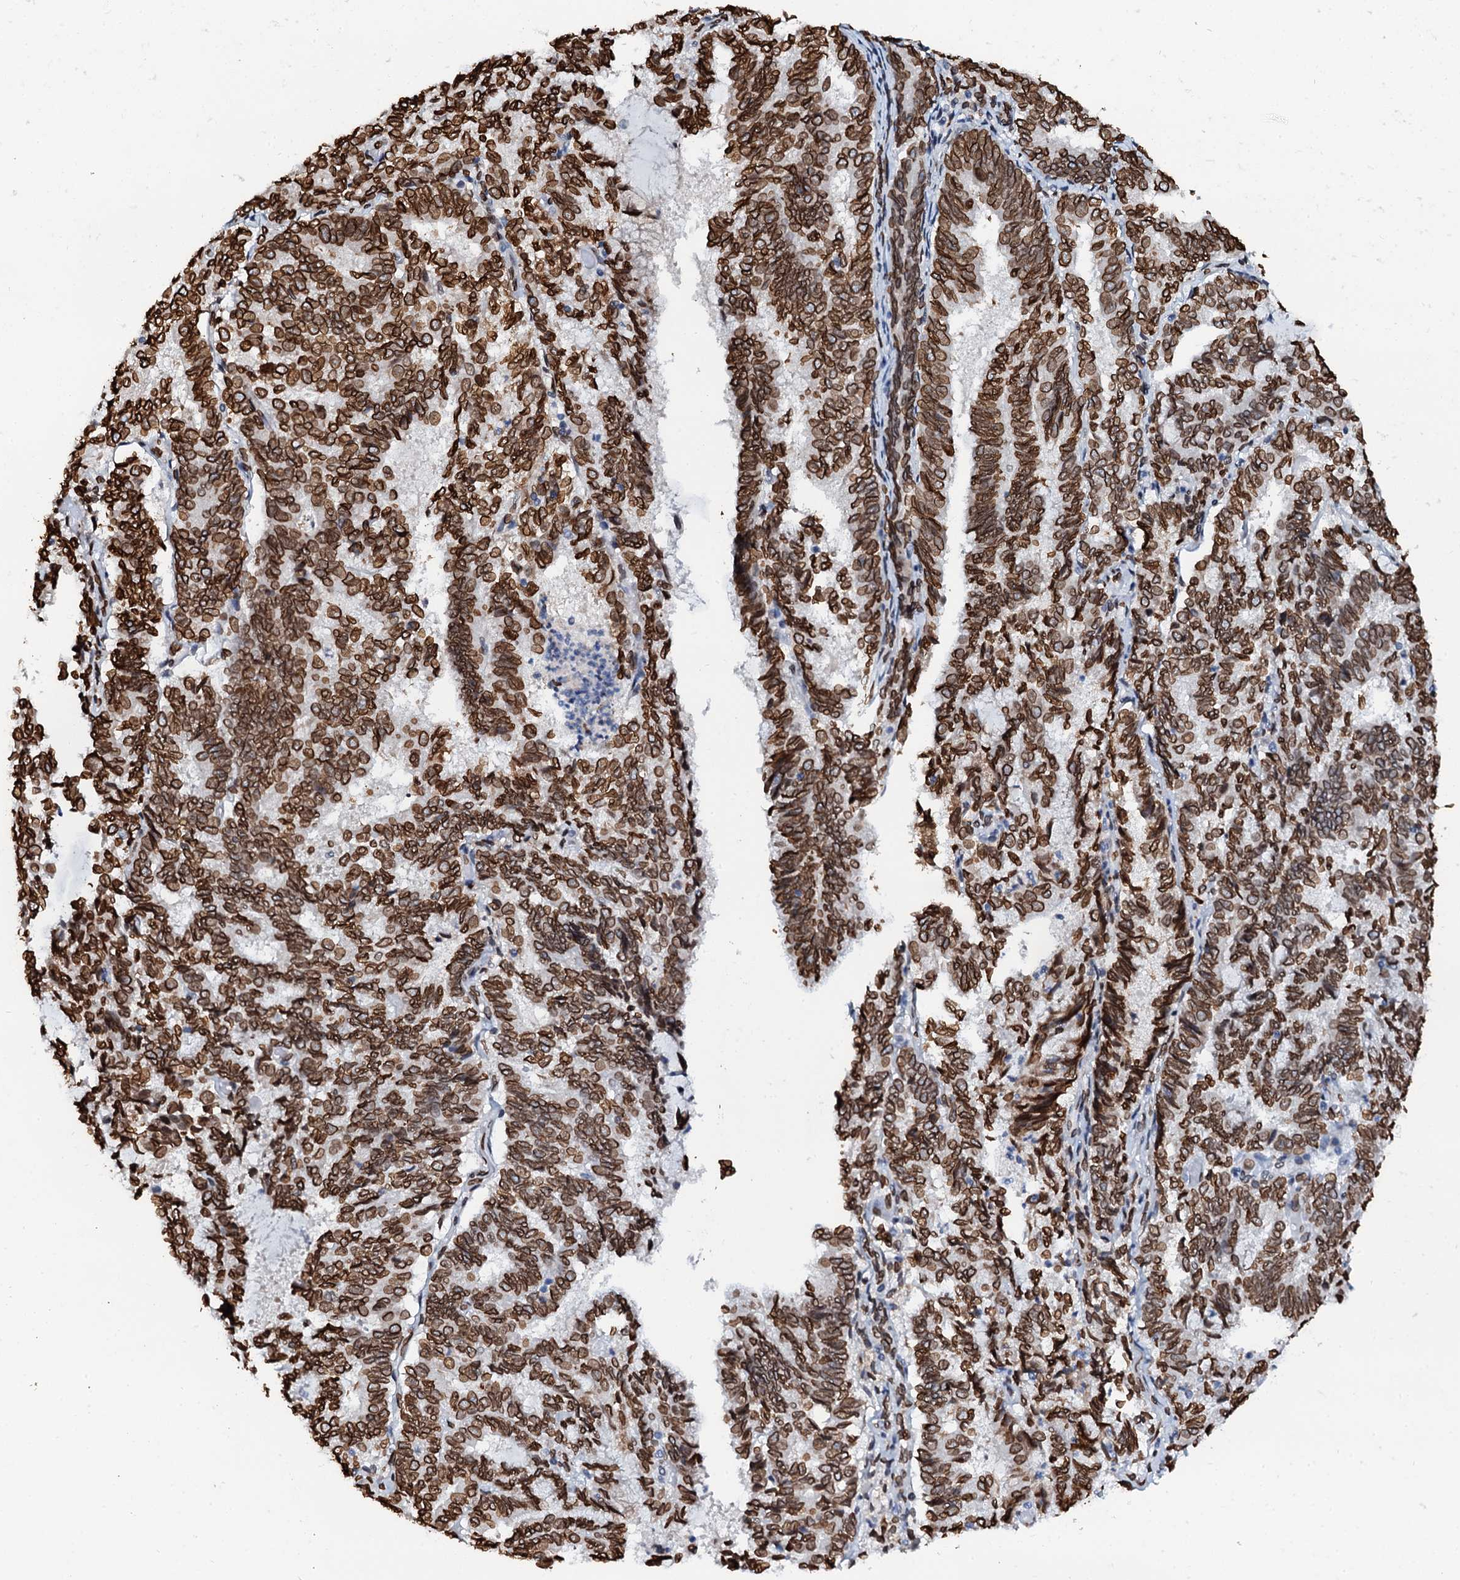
{"staining": {"intensity": "strong", "quantity": ">75%", "location": "cytoplasmic/membranous,nuclear"}, "tissue": "endometrial cancer", "cell_type": "Tumor cells", "image_type": "cancer", "snomed": [{"axis": "morphology", "description": "Adenocarcinoma, NOS"}, {"axis": "topography", "description": "Endometrium"}], "caption": "This is a histology image of IHC staining of endometrial cancer (adenocarcinoma), which shows strong expression in the cytoplasmic/membranous and nuclear of tumor cells.", "gene": "KATNAL2", "patient": {"sex": "female", "age": 80}}